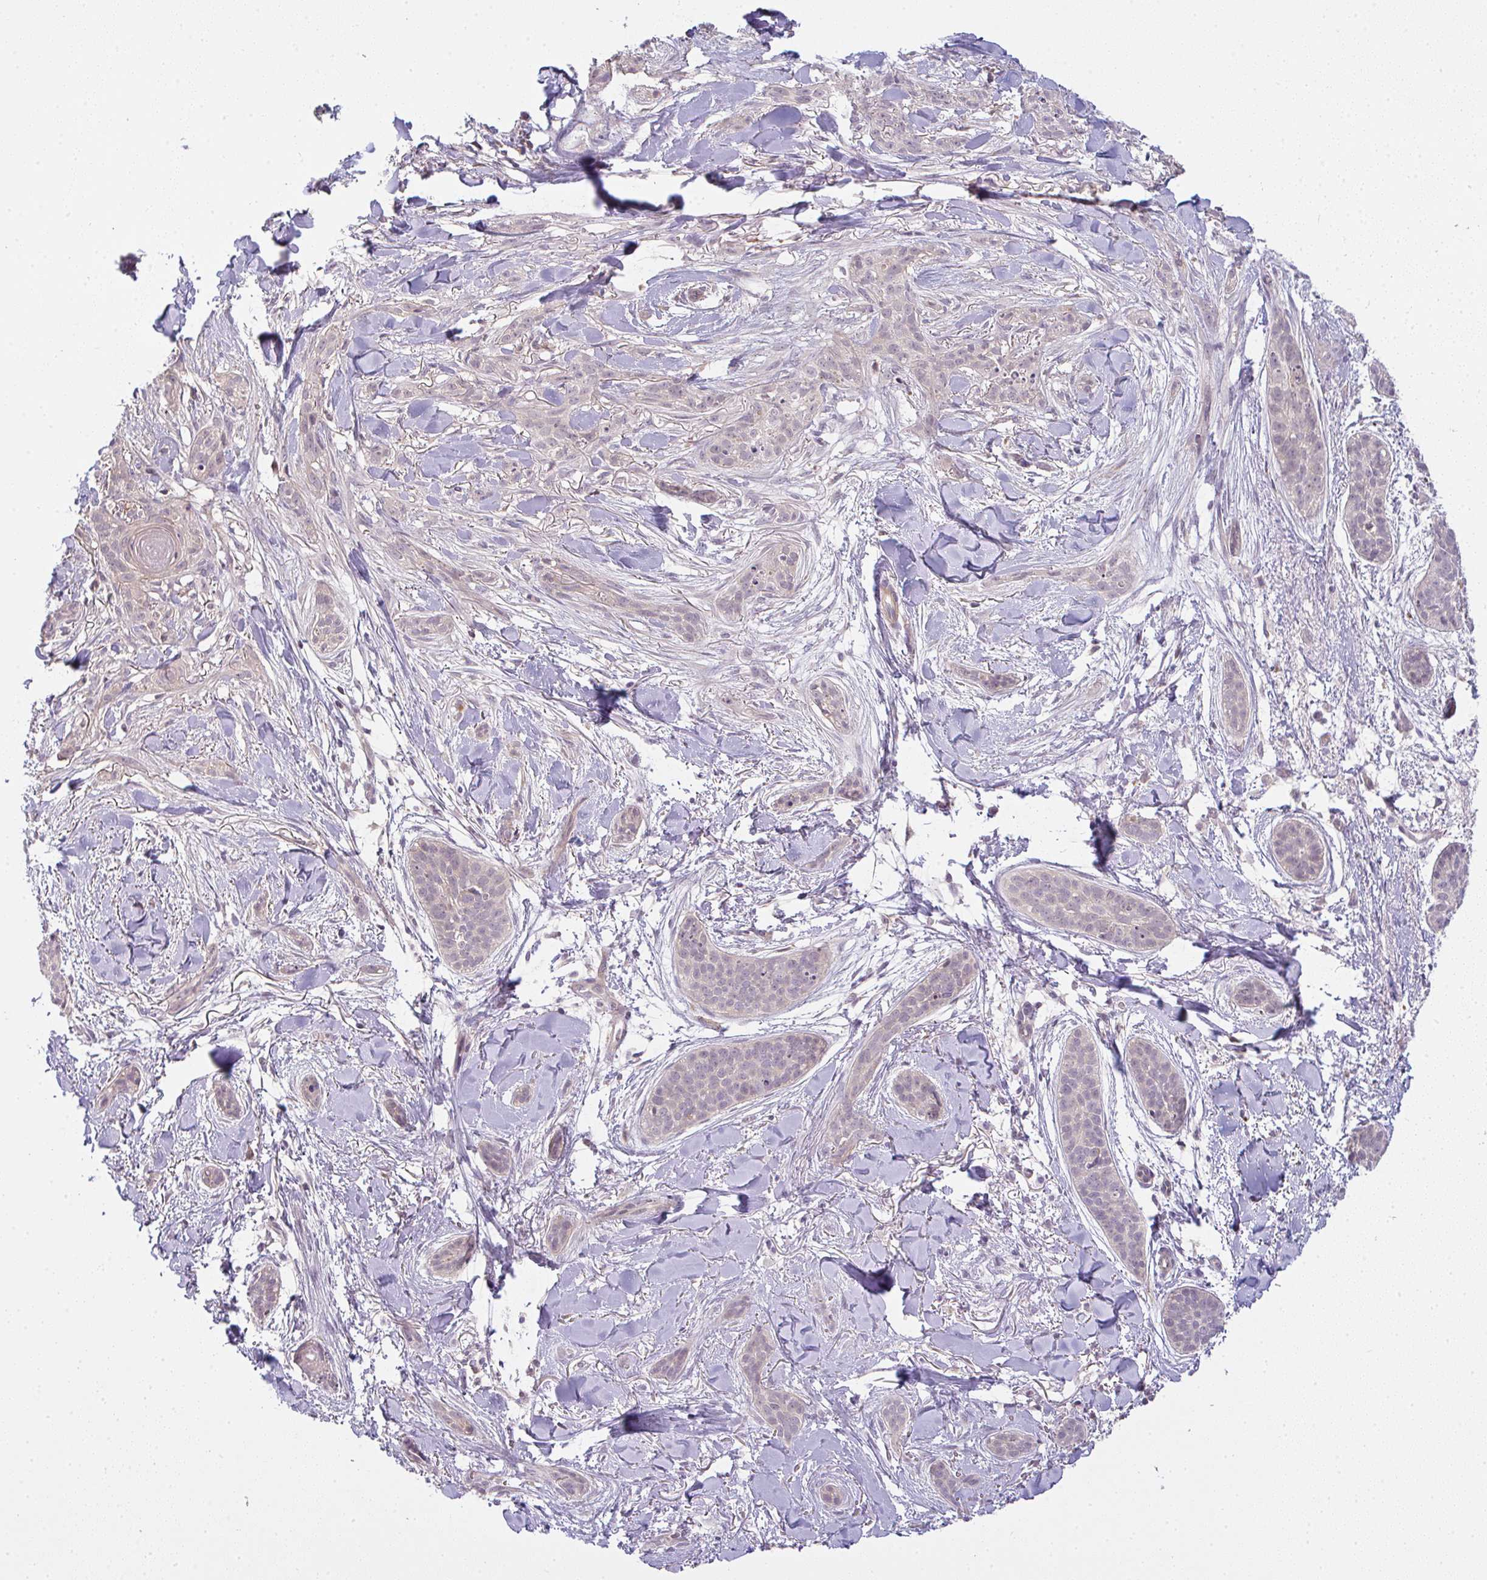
{"staining": {"intensity": "negative", "quantity": "none", "location": "none"}, "tissue": "skin cancer", "cell_type": "Tumor cells", "image_type": "cancer", "snomed": [{"axis": "morphology", "description": "Basal cell carcinoma"}, {"axis": "topography", "description": "Skin"}], "caption": "Immunohistochemistry of human skin basal cell carcinoma reveals no staining in tumor cells. (Brightfield microscopy of DAB (3,3'-diaminobenzidine) IHC at high magnification).", "gene": "CSE1L", "patient": {"sex": "male", "age": 52}}